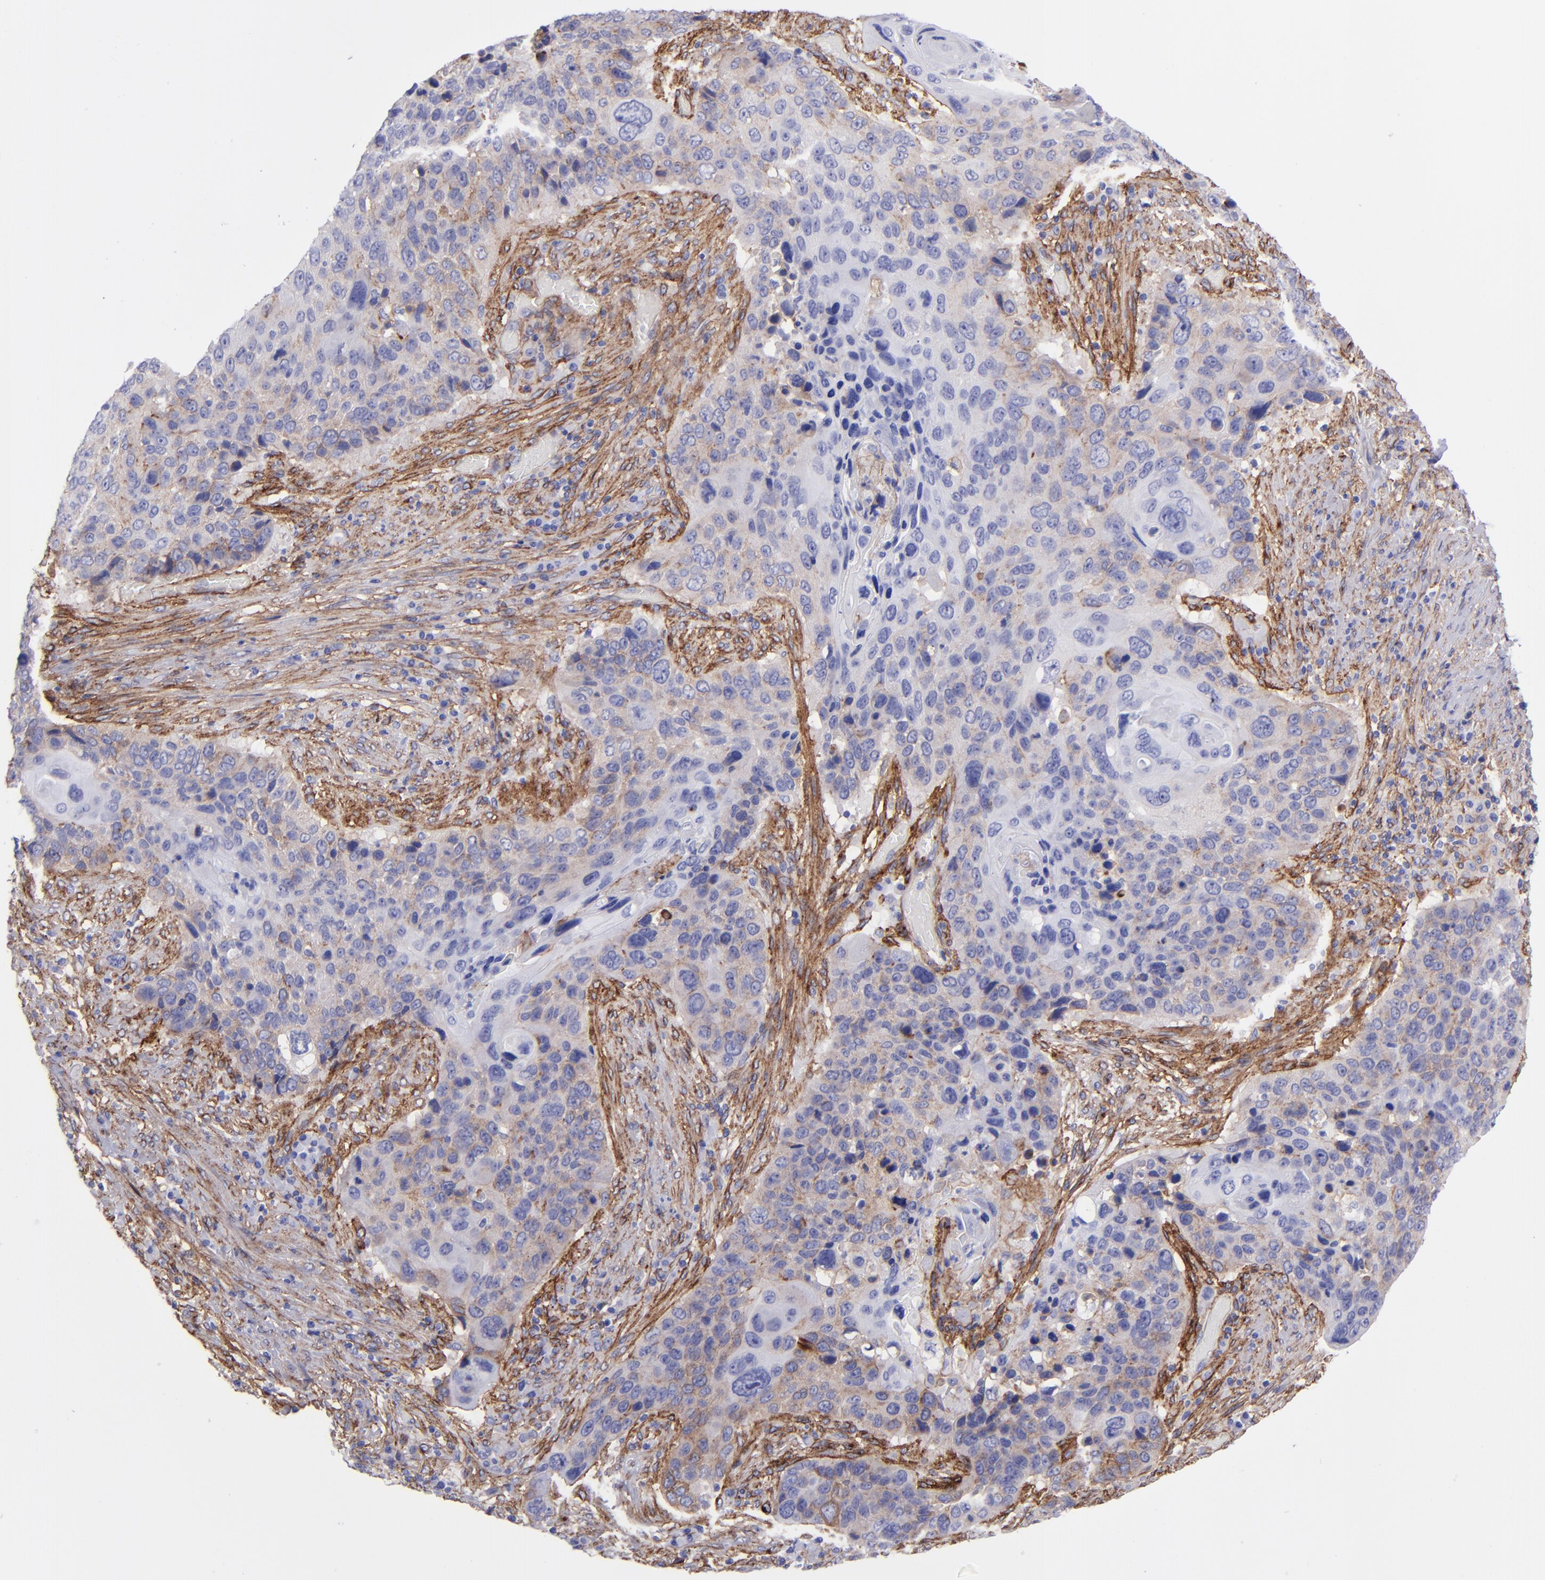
{"staining": {"intensity": "weak", "quantity": "<25%", "location": "cytoplasmic/membranous"}, "tissue": "lung cancer", "cell_type": "Tumor cells", "image_type": "cancer", "snomed": [{"axis": "morphology", "description": "Squamous cell carcinoma, NOS"}, {"axis": "topography", "description": "Lung"}], "caption": "Immunohistochemical staining of human lung squamous cell carcinoma demonstrates no significant expression in tumor cells.", "gene": "ITGAV", "patient": {"sex": "male", "age": 68}}